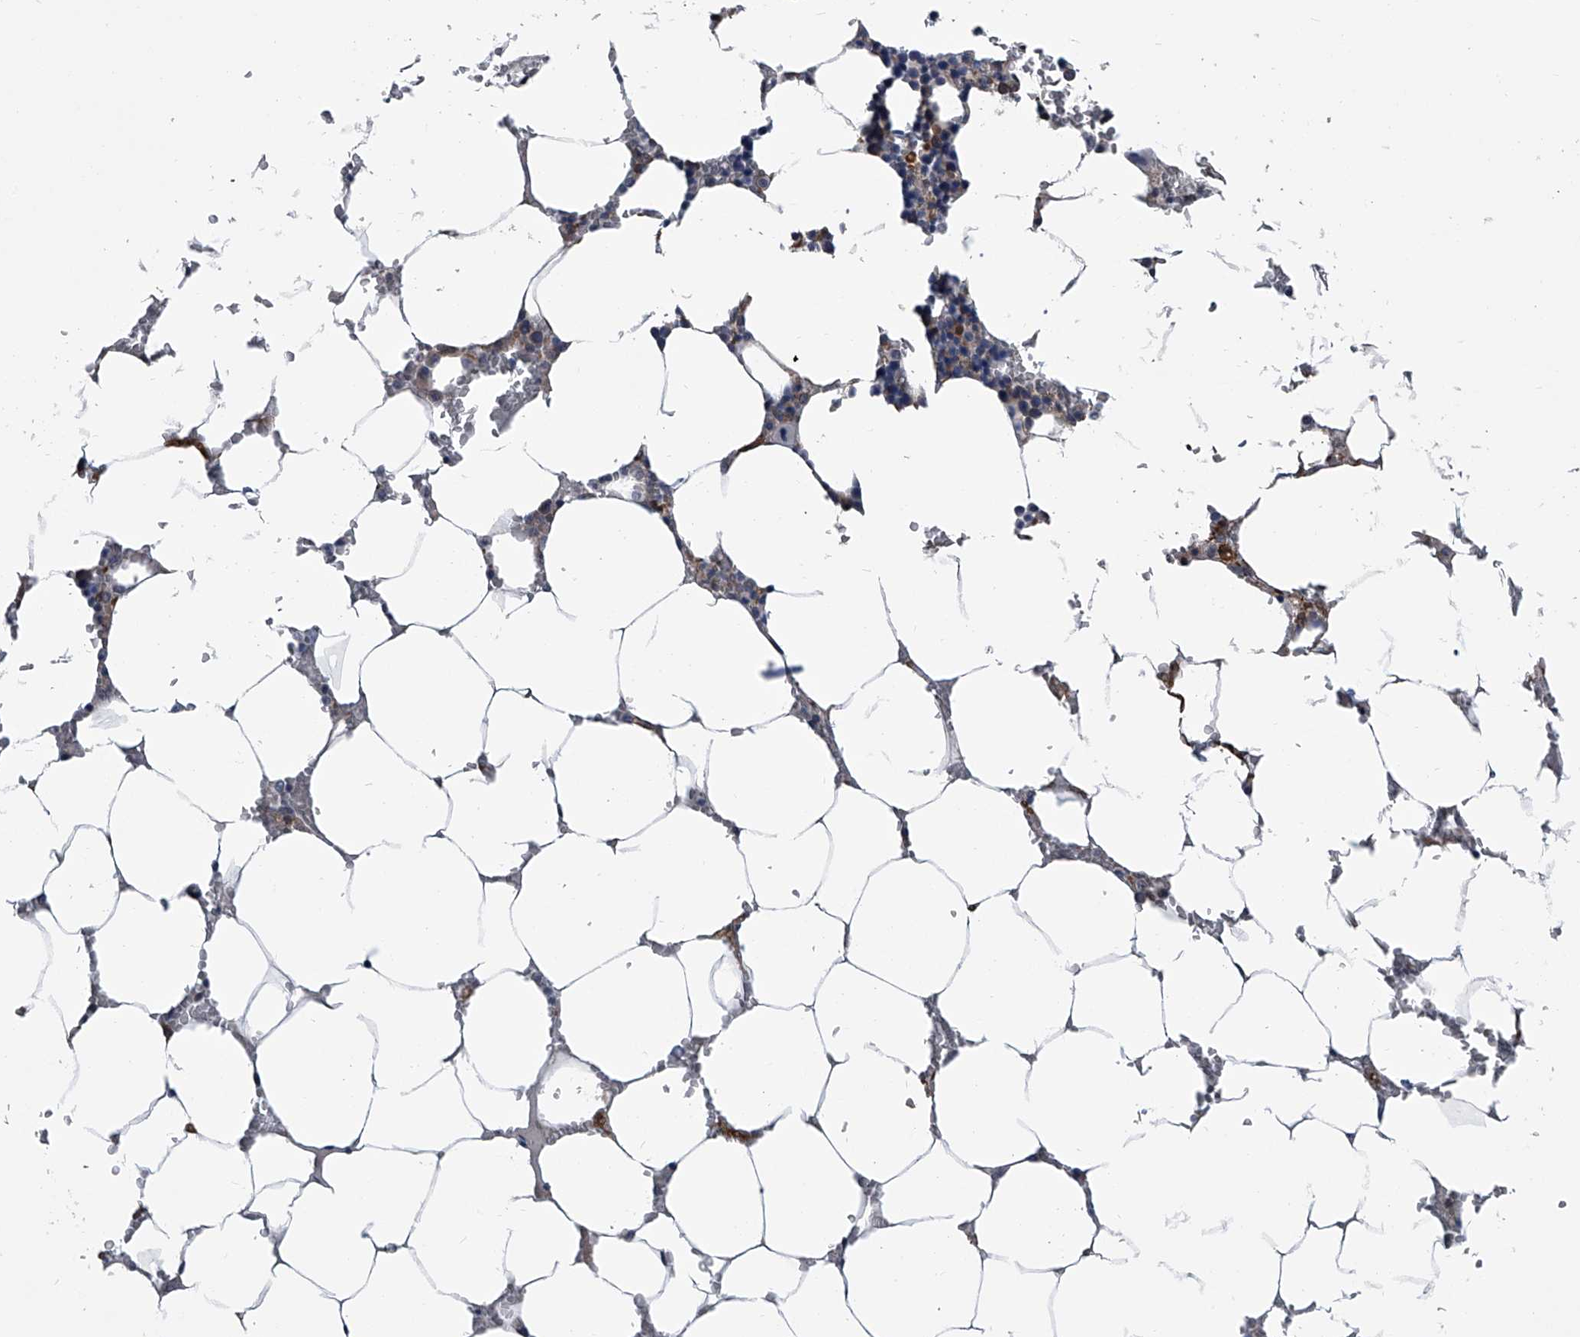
{"staining": {"intensity": "moderate", "quantity": "<25%", "location": "cytoplasmic/membranous"}, "tissue": "bone marrow", "cell_type": "Hematopoietic cells", "image_type": "normal", "snomed": [{"axis": "morphology", "description": "Normal tissue, NOS"}, {"axis": "topography", "description": "Bone marrow"}], "caption": "The histopathology image displays staining of benign bone marrow, revealing moderate cytoplasmic/membranous protein expression (brown color) within hematopoietic cells. The staining is performed using DAB (3,3'-diaminobenzidine) brown chromogen to label protein expression. The nuclei are counter-stained blue using hematoxylin.", "gene": "PPP2R5D", "patient": {"sex": "male", "age": 70}}